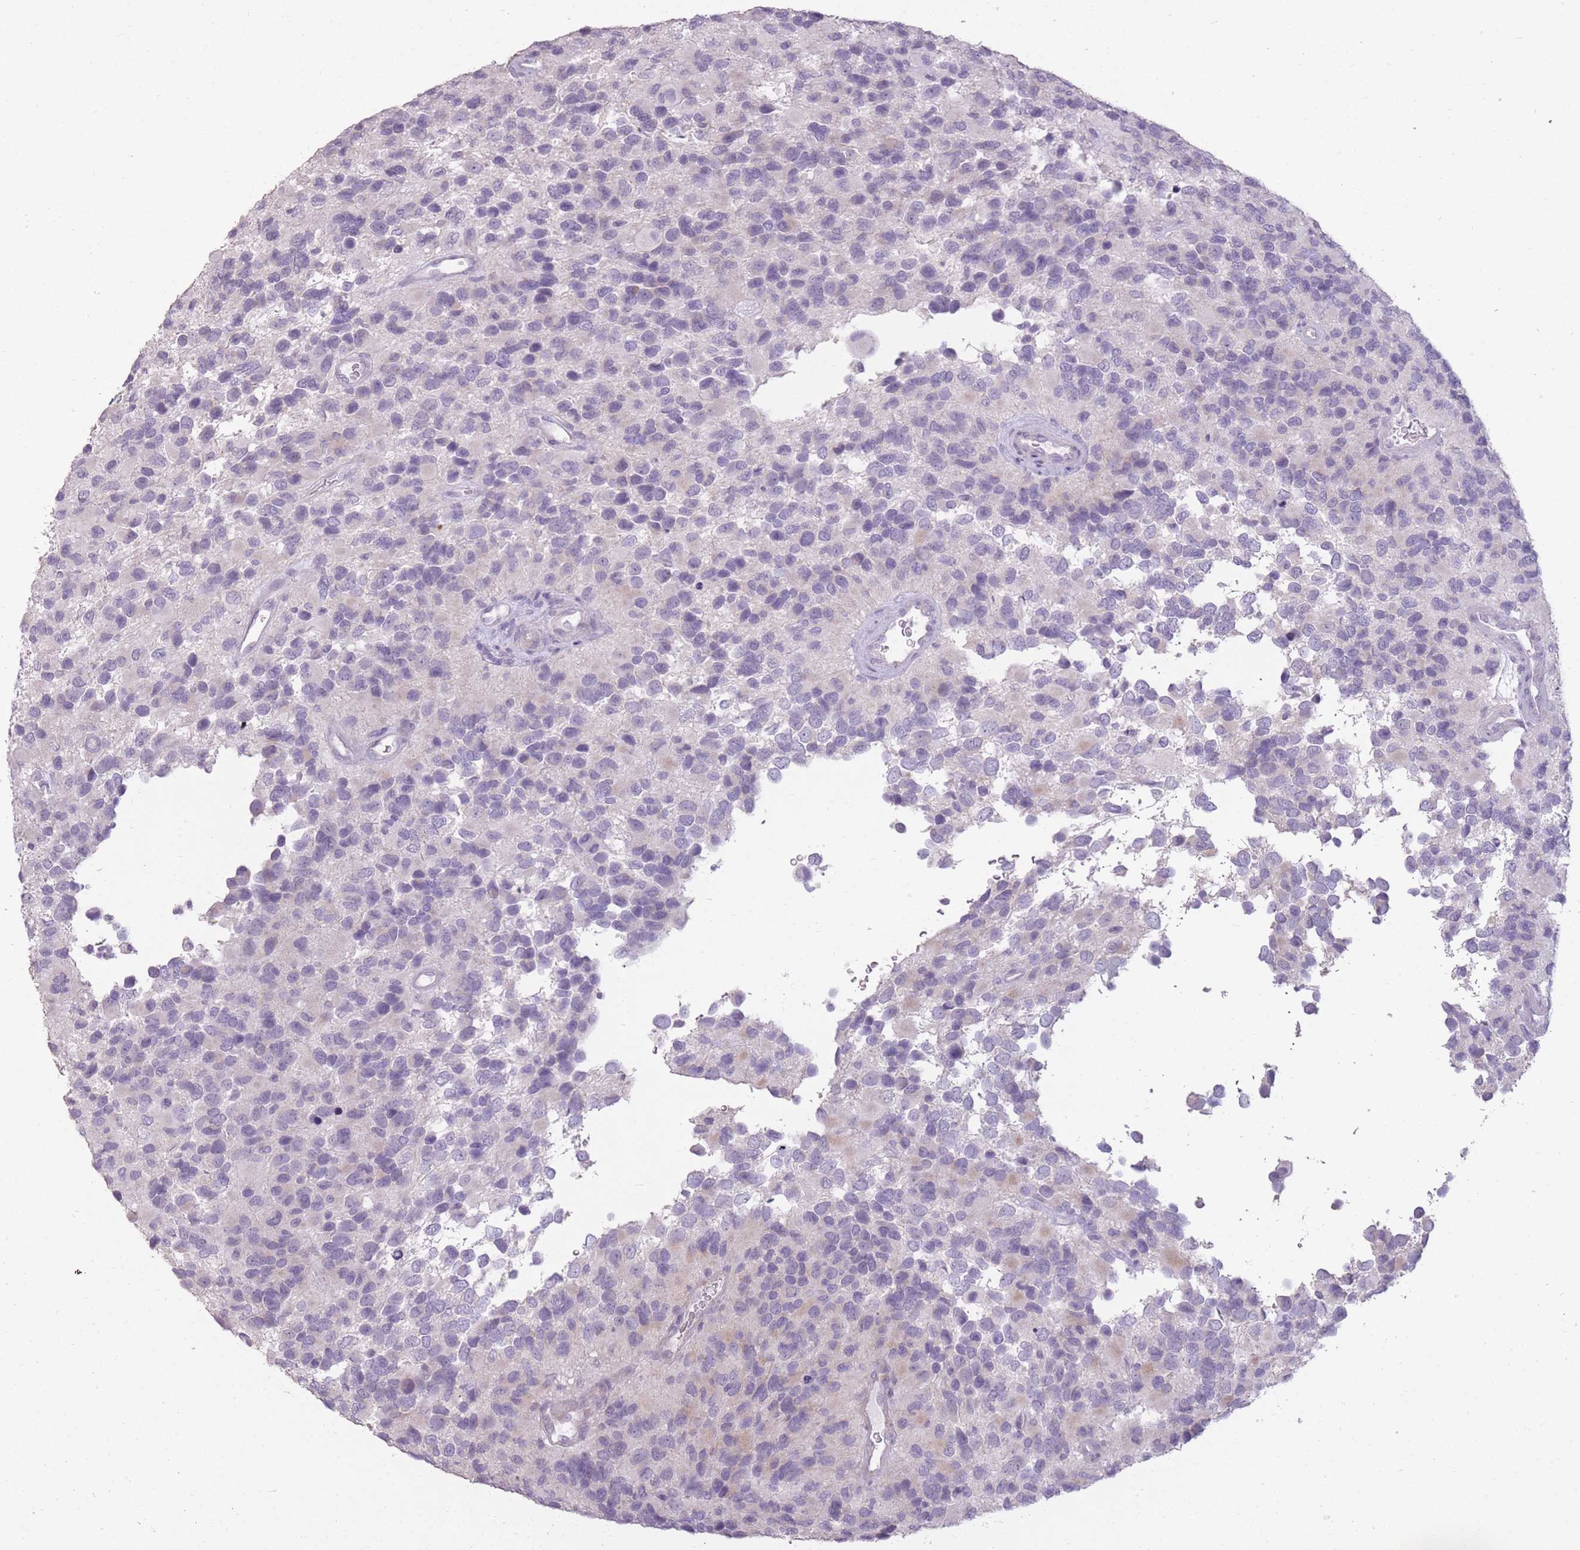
{"staining": {"intensity": "negative", "quantity": "none", "location": "none"}, "tissue": "glioma", "cell_type": "Tumor cells", "image_type": "cancer", "snomed": [{"axis": "morphology", "description": "Glioma, malignant, High grade"}, {"axis": "topography", "description": "Brain"}], "caption": "A photomicrograph of malignant glioma (high-grade) stained for a protein reveals no brown staining in tumor cells.", "gene": "ZBTB24", "patient": {"sex": "male", "age": 77}}